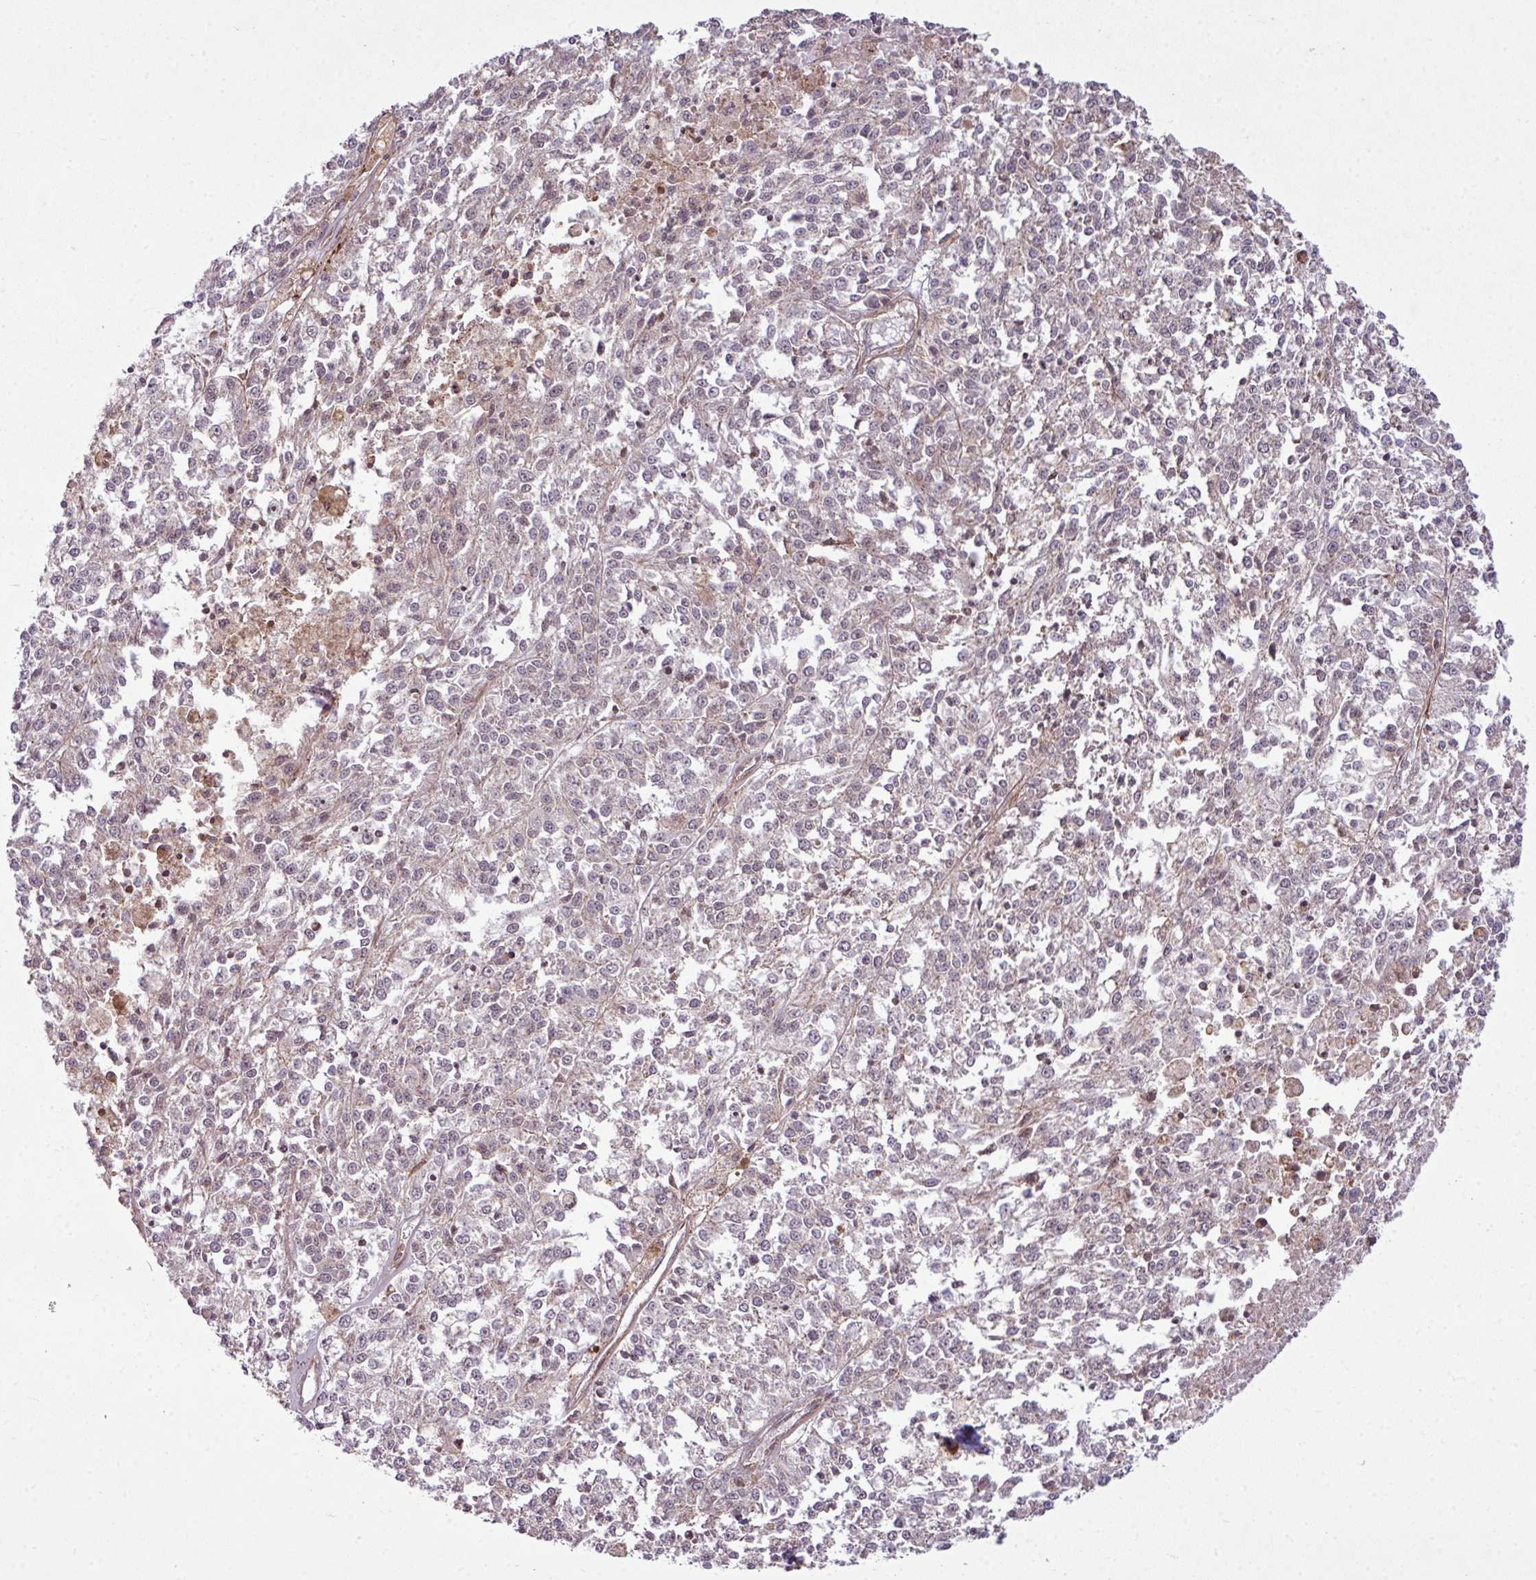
{"staining": {"intensity": "negative", "quantity": "none", "location": "none"}, "tissue": "melanoma", "cell_type": "Tumor cells", "image_type": "cancer", "snomed": [{"axis": "morphology", "description": "Malignant melanoma, NOS"}, {"axis": "topography", "description": "Skin"}], "caption": "There is no significant staining in tumor cells of malignant melanoma. (Stains: DAB (3,3'-diaminobenzidine) IHC with hematoxylin counter stain, Microscopy: brightfield microscopy at high magnification).", "gene": "ZC2HC1C", "patient": {"sex": "female", "age": 64}}